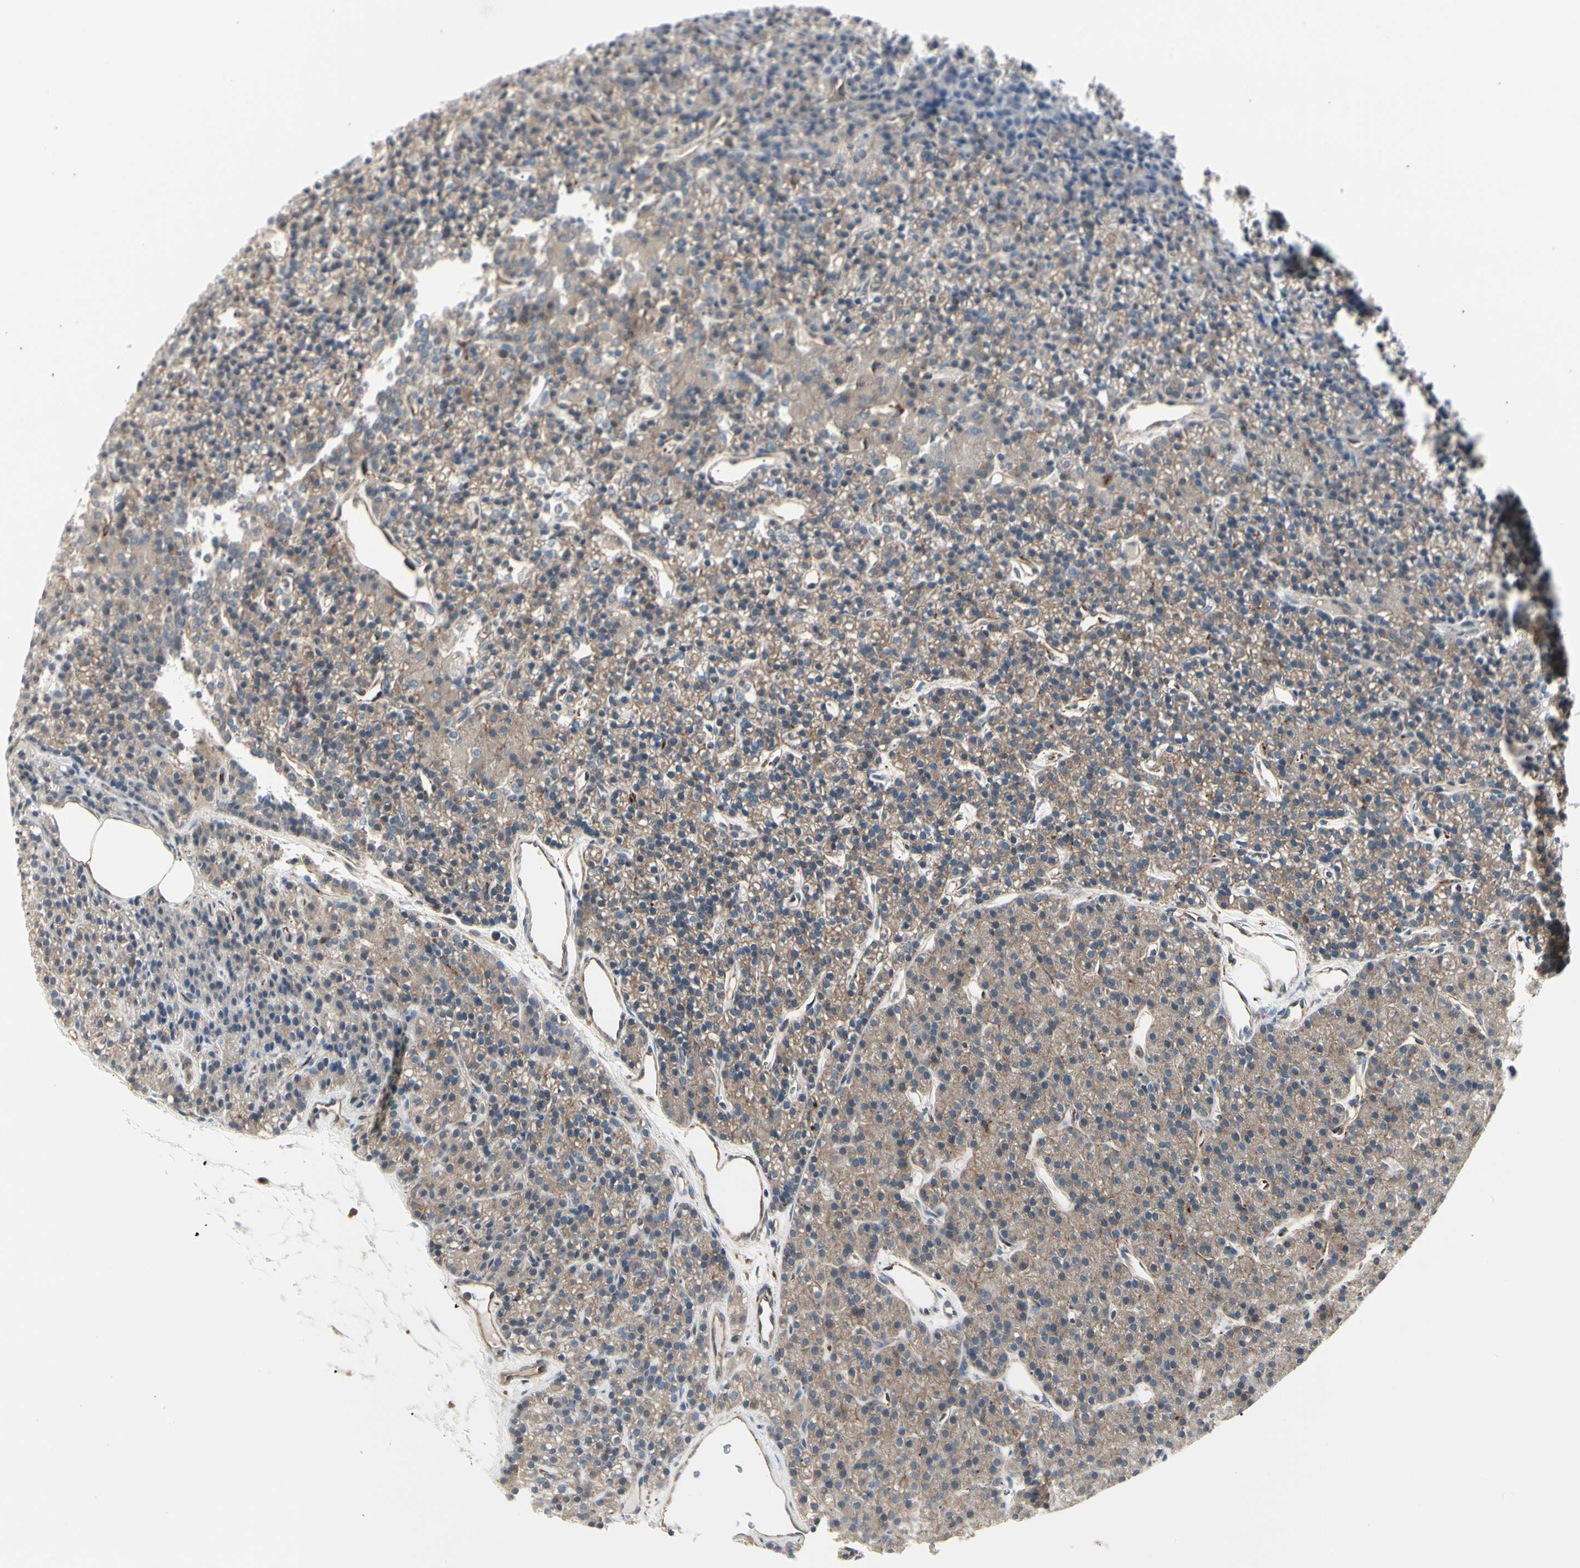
{"staining": {"intensity": "moderate", "quantity": ">75%", "location": "cytoplasmic/membranous"}, "tissue": "parathyroid gland", "cell_type": "Glandular cells", "image_type": "normal", "snomed": [{"axis": "morphology", "description": "Normal tissue, NOS"}, {"axis": "morphology", "description": "Hyperplasia, NOS"}, {"axis": "topography", "description": "Parathyroid gland"}], "caption": "DAB (3,3'-diaminobenzidine) immunohistochemical staining of benign parathyroid gland shows moderate cytoplasmic/membranous protein positivity in approximately >75% of glandular cells.", "gene": "ATP6V1B2", "patient": {"sex": "male", "age": 44}}